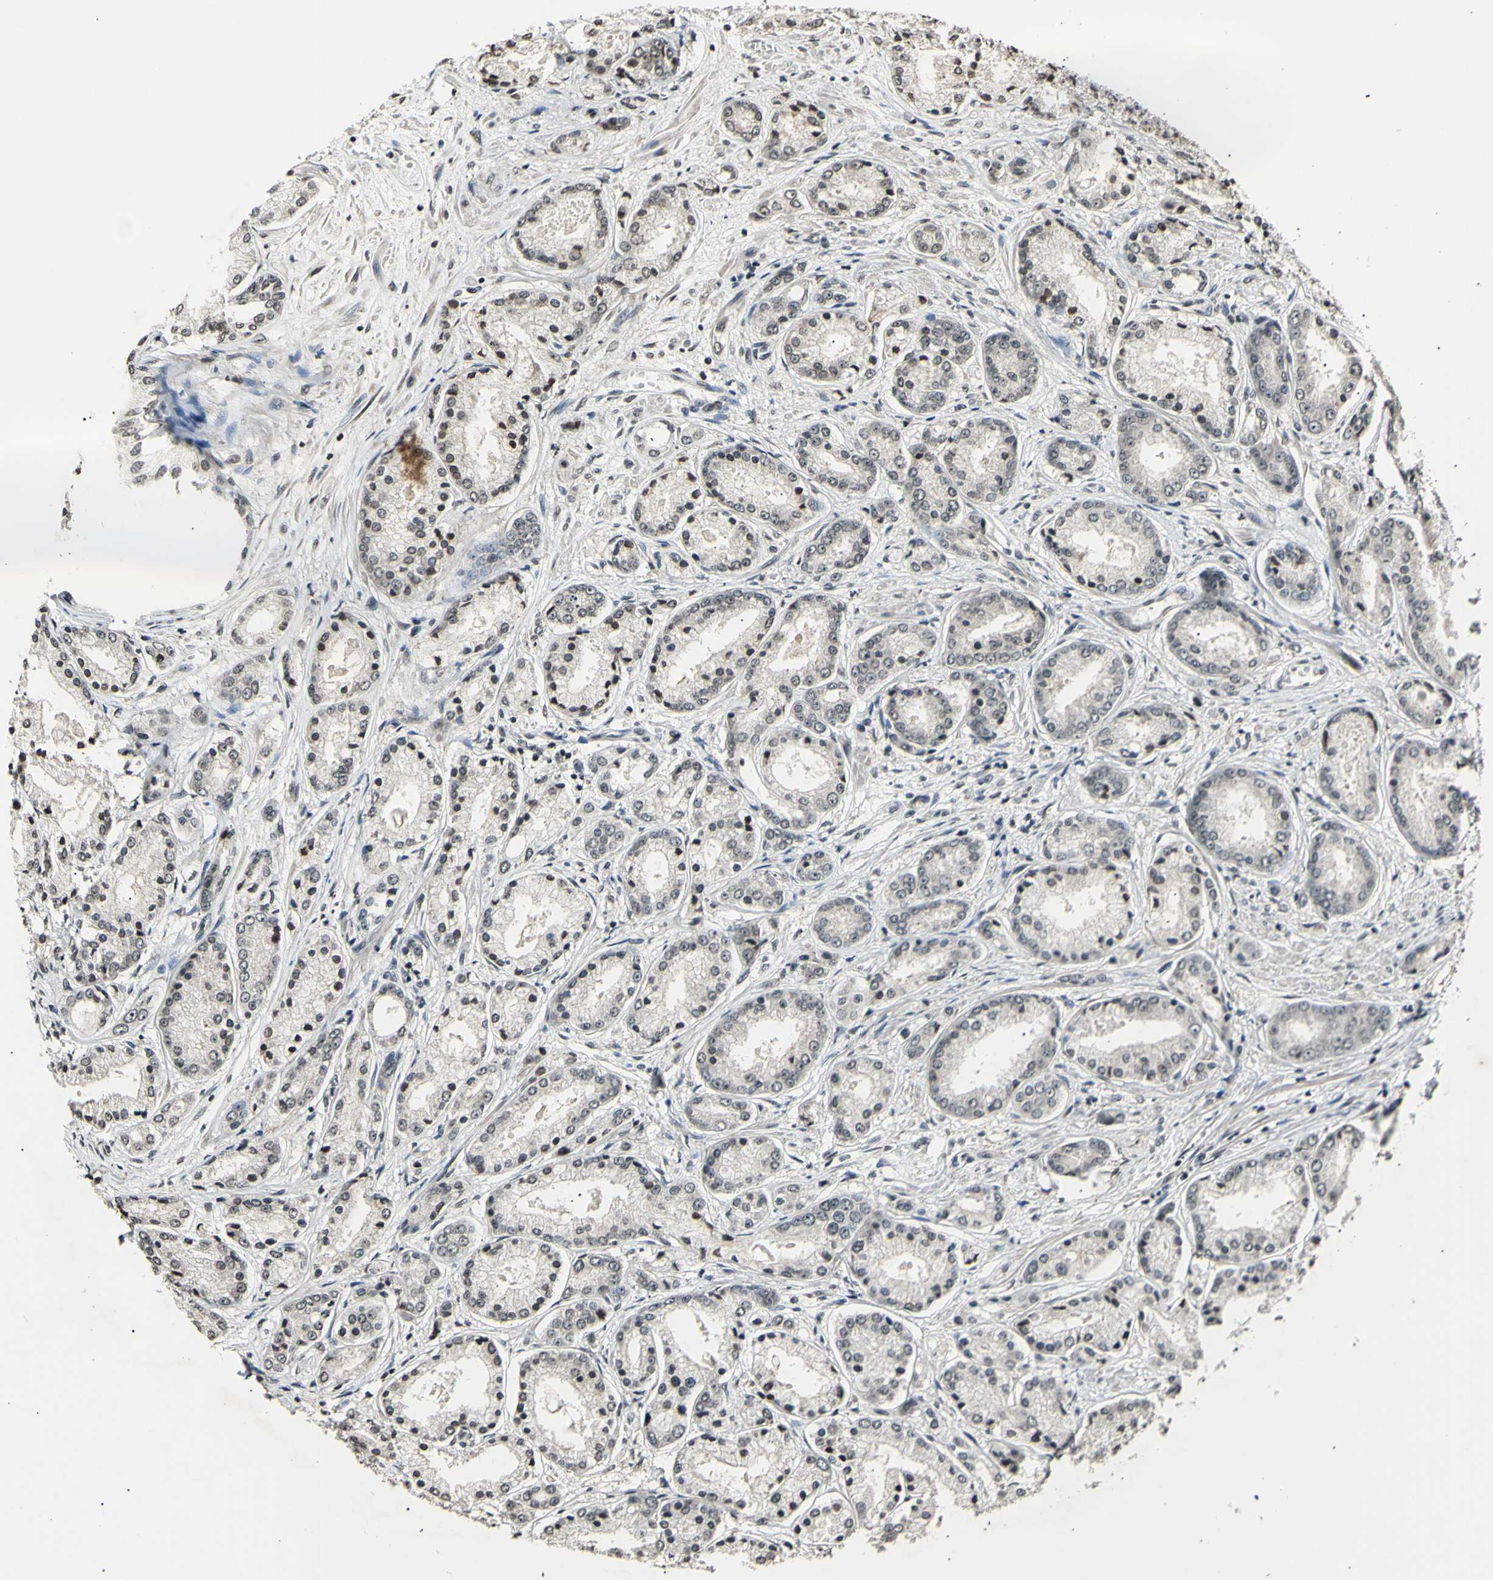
{"staining": {"intensity": "weak", "quantity": ">75%", "location": "cytoplasmic/membranous"}, "tissue": "prostate cancer", "cell_type": "Tumor cells", "image_type": "cancer", "snomed": [{"axis": "morphology", "description": "Adenocarcinoma, High grade"}, {"axis": "topography", "description": "Prostate"}], "caption": "About >75% of tumor cells in human prostate cancer (high-grade adenocarcinoma) demonstrate weak cytoplasmic/membranous protein positivity as visualized by brown immunohistochemical staining.", "gene": "ANAPC7", "patient": {"sex": "male", "age": 59}}